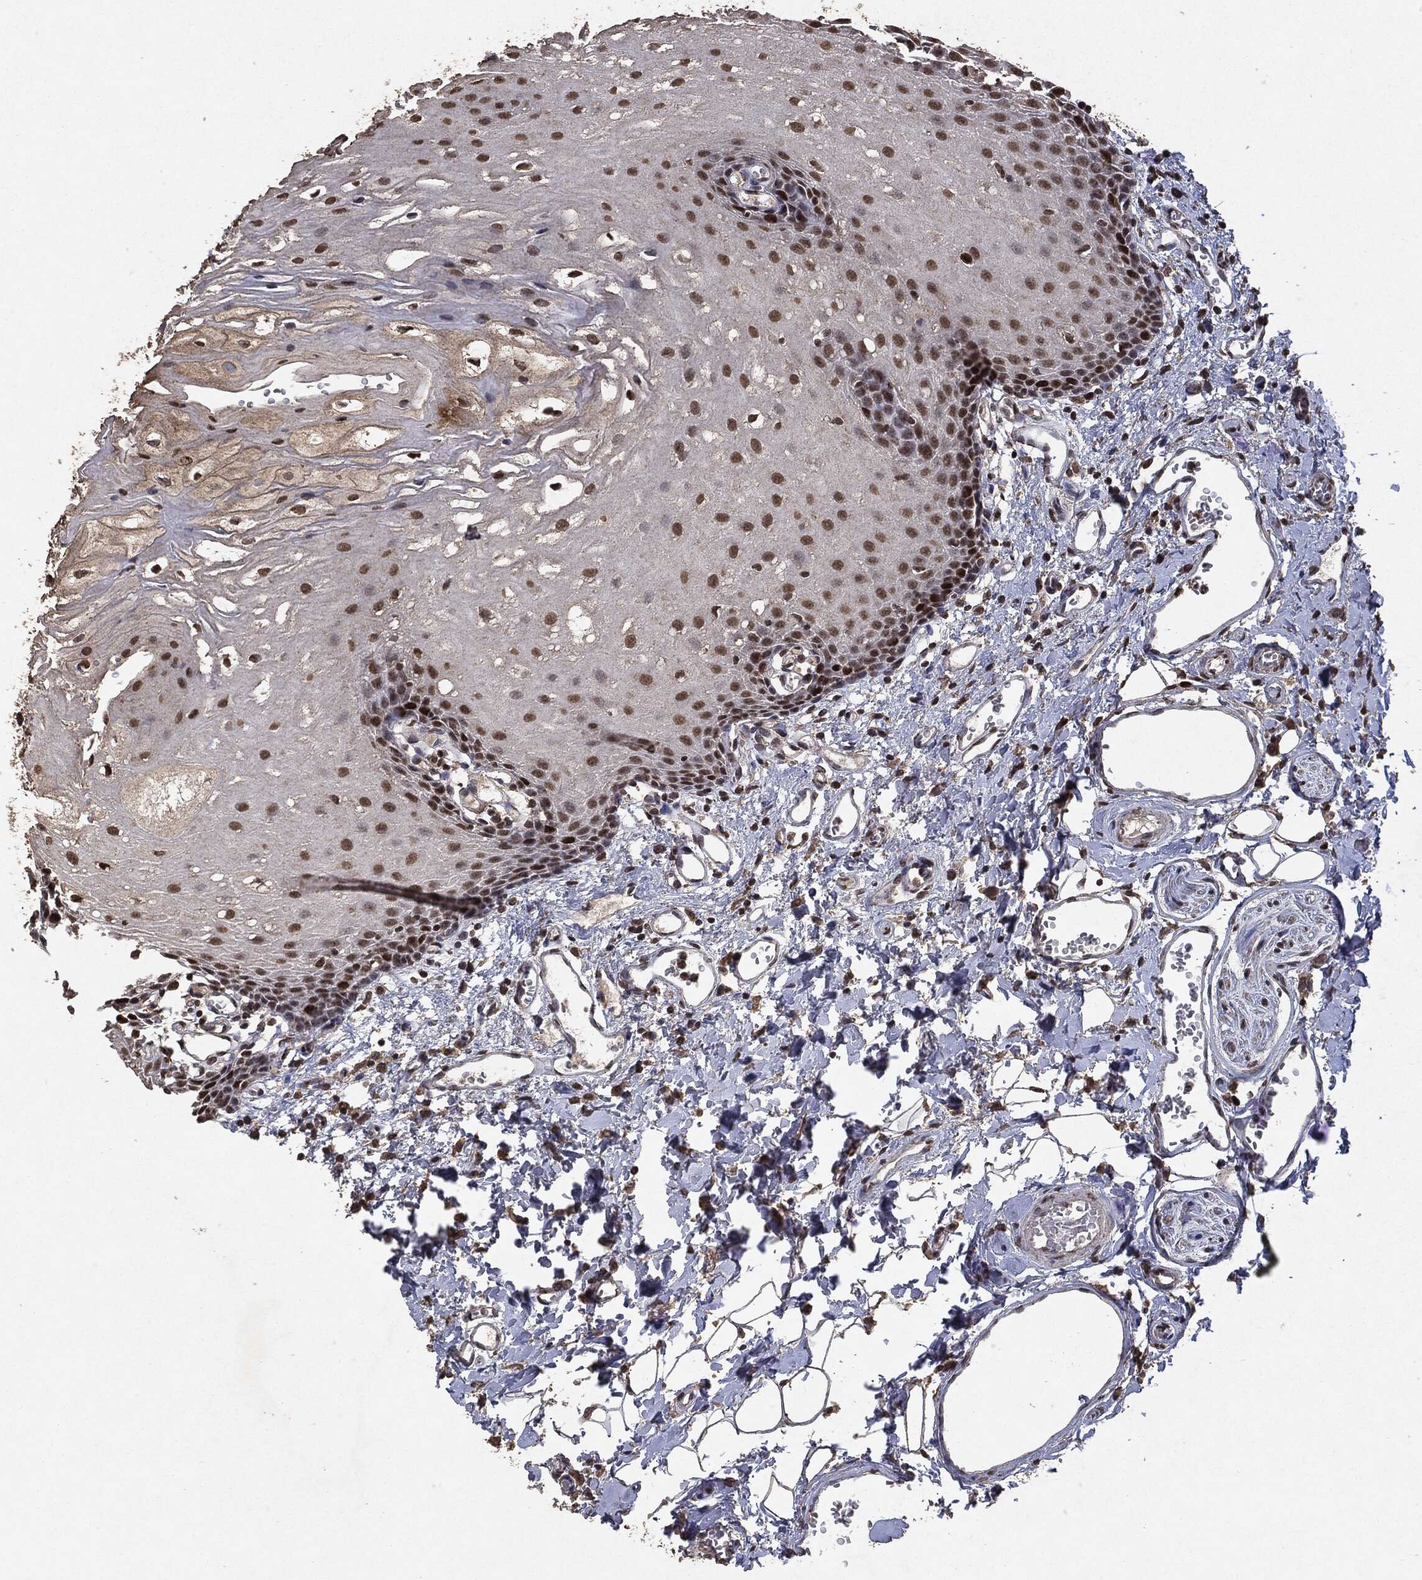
{"staining": {"intensity": "strong", "quantity": "25%-75%", "location": "nuclear"}, "tissue": "oral mucosa", "cell_type": "Squamous epithelial cells", "image_type": "normal", "snomed": [{"axis": "morphology", "description": "Normal tissue, NOS"}, {"axis": "morphology", "description": "Squamous cell carcinoma, NOS"}, {"axis": "topography", "description": "Oral tissue"}, {"axis": "topography", "description": "Head-Neck"}], "caption": "Brown immunohistochemical staining in normal oral mucosa displays strong nuclear staining in approximately 25%-75% of squamous epithelial cells.", "gene": "RAD18", "patient": {"sex": "female", "age": 70}}